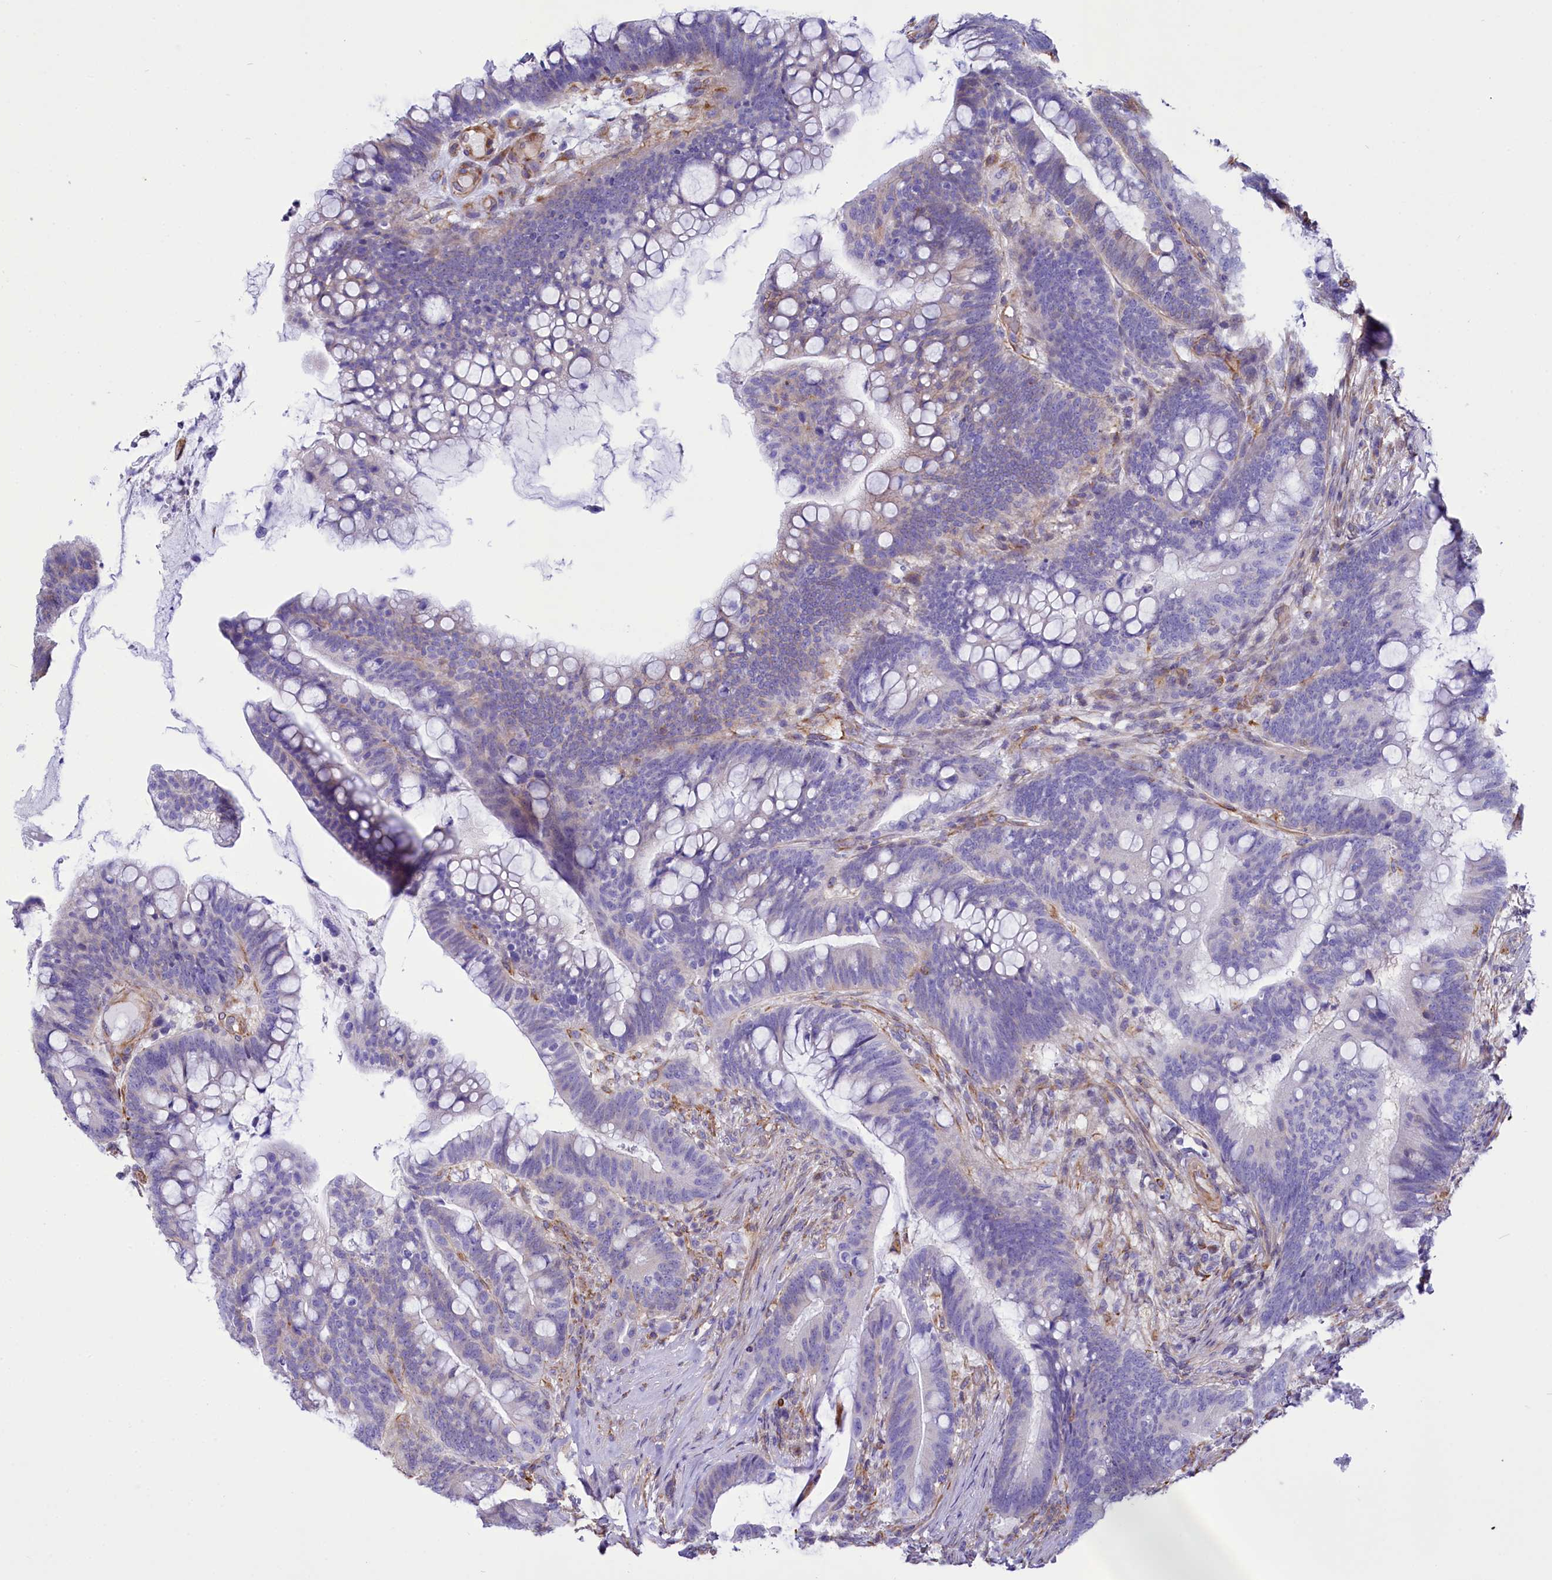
{"staining": {"intensity": "negative", "quantity": "none", "location": "none"}, "tissue": "colorectal cancer", "cell_type": "Tumor cells", "image_type": "cancer", "snomed": [{"axis": "morphology", "description": "Adenocarcinoma, NOS"}, {"axis": "topography", "description": "Colon"}], "caption": "The image displays no staining of tumor cells in colorectal cancer (adenocarcinoma). (Stains: DAB IHC with hematoxylin counter stain, Microscopy: brightfield microscopy at high magnification).", "gene": "CD99", "patient": {"sex": "female", "age": 66}}